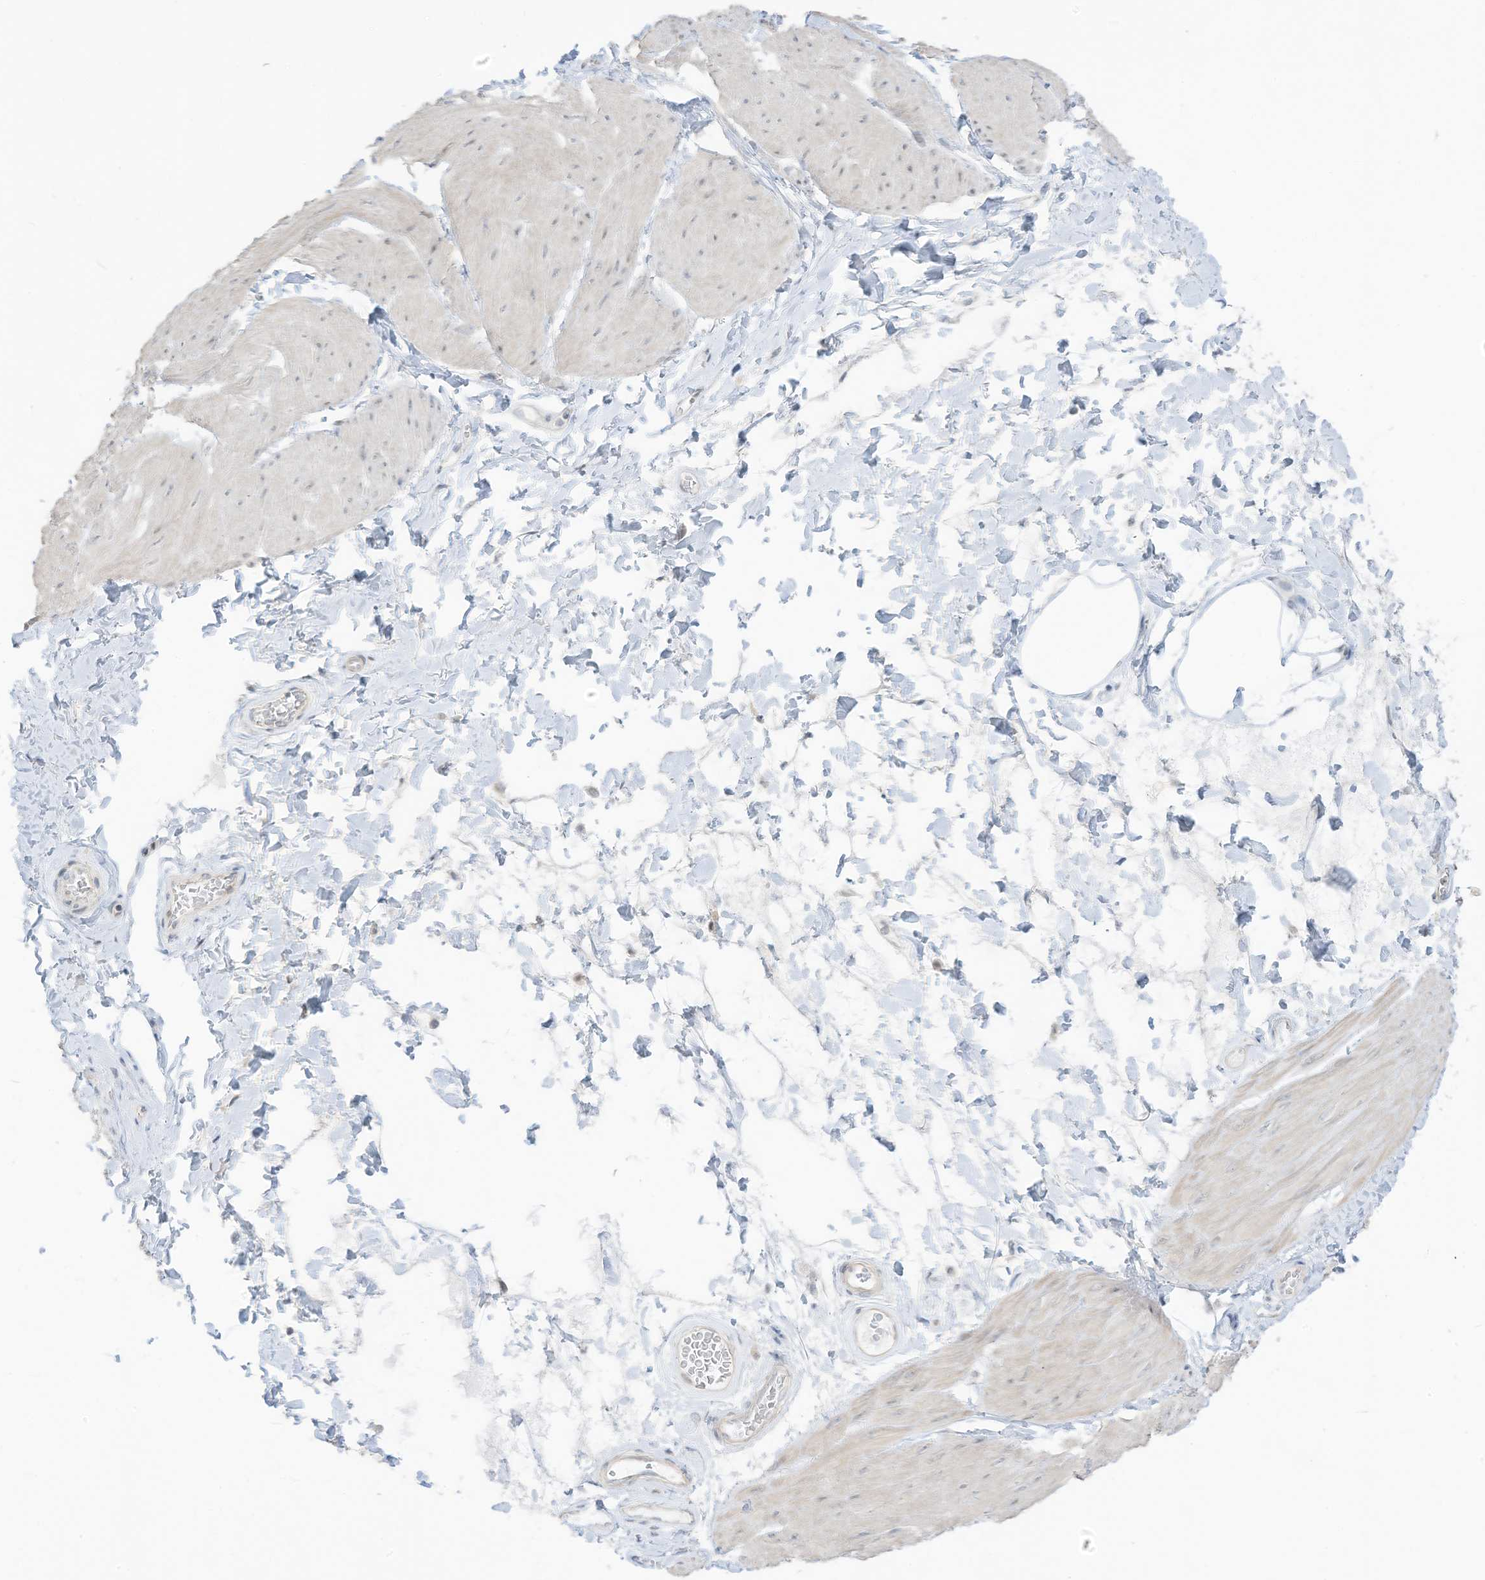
{"staining": {"intensity": "weak", "quantity": "25%-75%", "location": "cytoplasmic/membranous,nuclear"}, "tissue": "smooth muscle", "cell_type": "Smooth muscle cells", "image_type": "normal", "snomed": [{"axis": "morphology", "description": "Urothelial carcinoma, High grade"}, {"axis": "topography", "description": "Urinary bladder"}], "caption": "High-magnification brightfield microscopy of normal smooth muscle stained with DAB (brown) and counterstained with hematoxylin (blue). smooth muscle cells exhibit weak cytoplasmic/membranous,nuclear staining is seen in approximately25%-75% of cells.", "gene": "ASPRV1", "patient": {"sex": "male", "age": 46}}